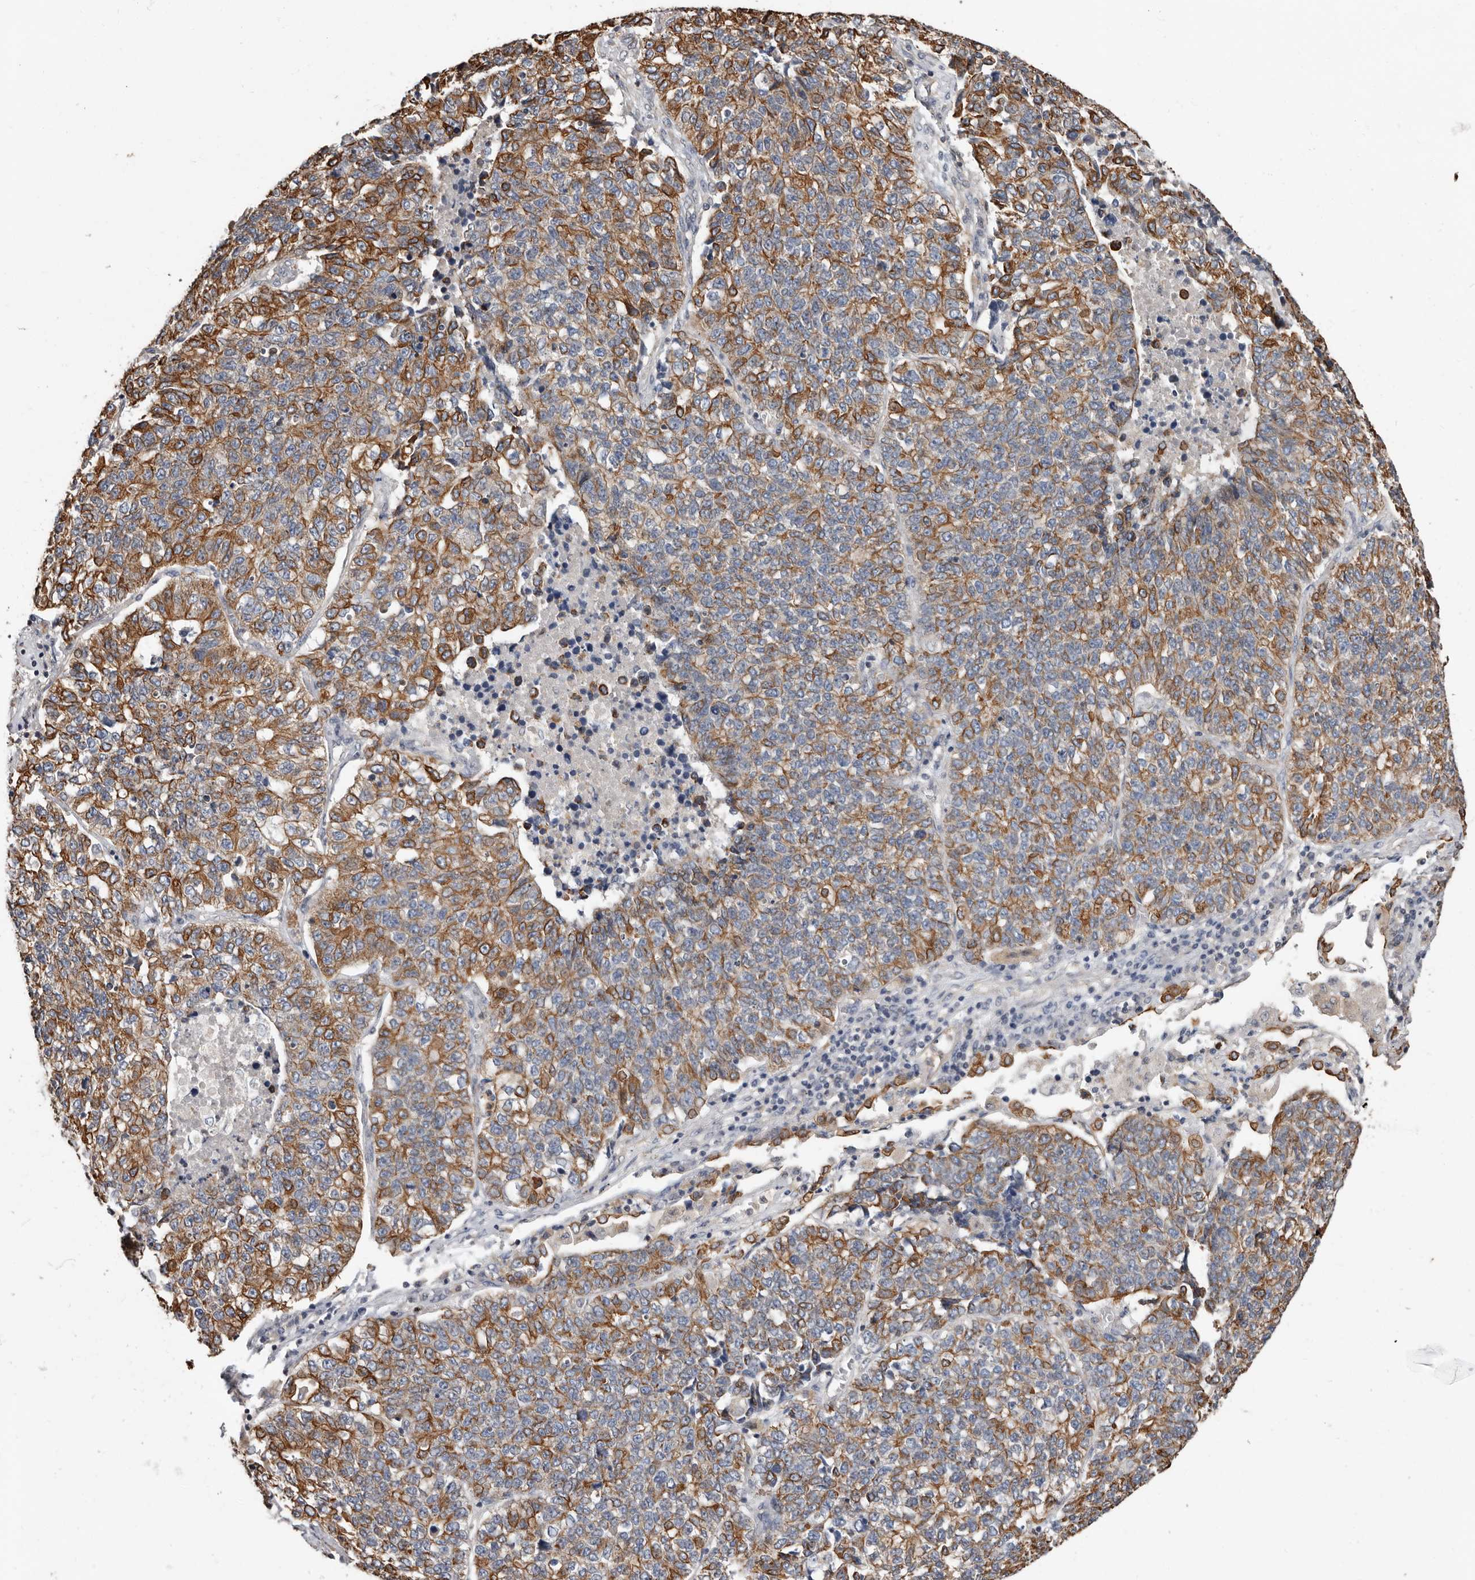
{"staining": {"intensity": "moderate", "quantity": ">75%", "location": "cytoplasmic/membranous"}, "tissue": "lung cancer", "cell_type": "Tumor cells", "image_type": "cancer", "snomed": [{"axis": "morphology", "description": "Adenocarcinoma, NOS"}, {"axis": "topography", "description": "Lung"}], "caption": "The histopathology image shows staining of lung adenocarcinoma, revealing moderate cytoplasmic/membranous protein positivity (brown color) within tumor cells.", "gene": "MRPL18", "patient": {"sex": "male", "age": 49}}